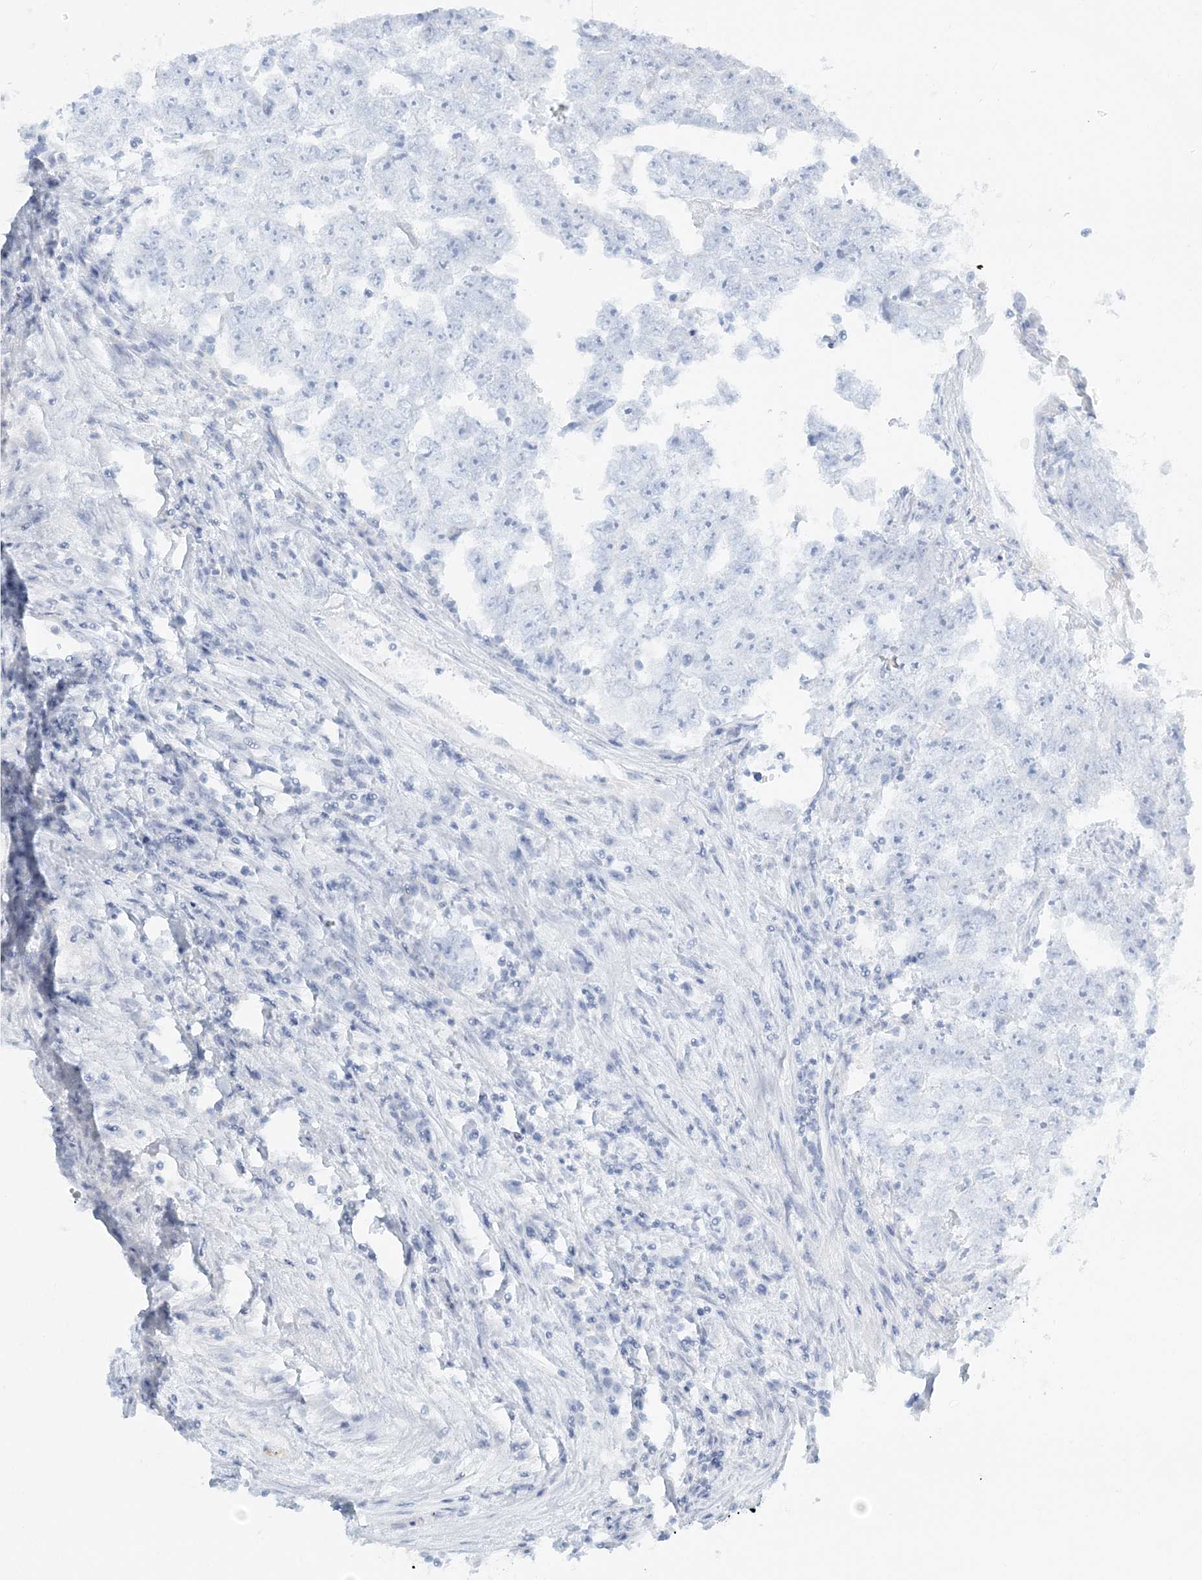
{"staining": {"intensity": "negative", "quantity": "none", "location": "none"}, "tissue": "testis cancer", "cell_type": "Tumor cells", "image_type": "cancer", "snomed": [{"axis": "morphology", "description": "Carcinoma, Embryonal, NOS"}, {"axis": "topography", "description": "Testis"}], "caption": "High magnification brightfield microscopy of testis cancer stained with DAB (brown) and counterstained with hematoxylin (blue): tumor cells show no significant staining.", "gene": "NAA11", "patient": {"sex": "male", "age": 25}}